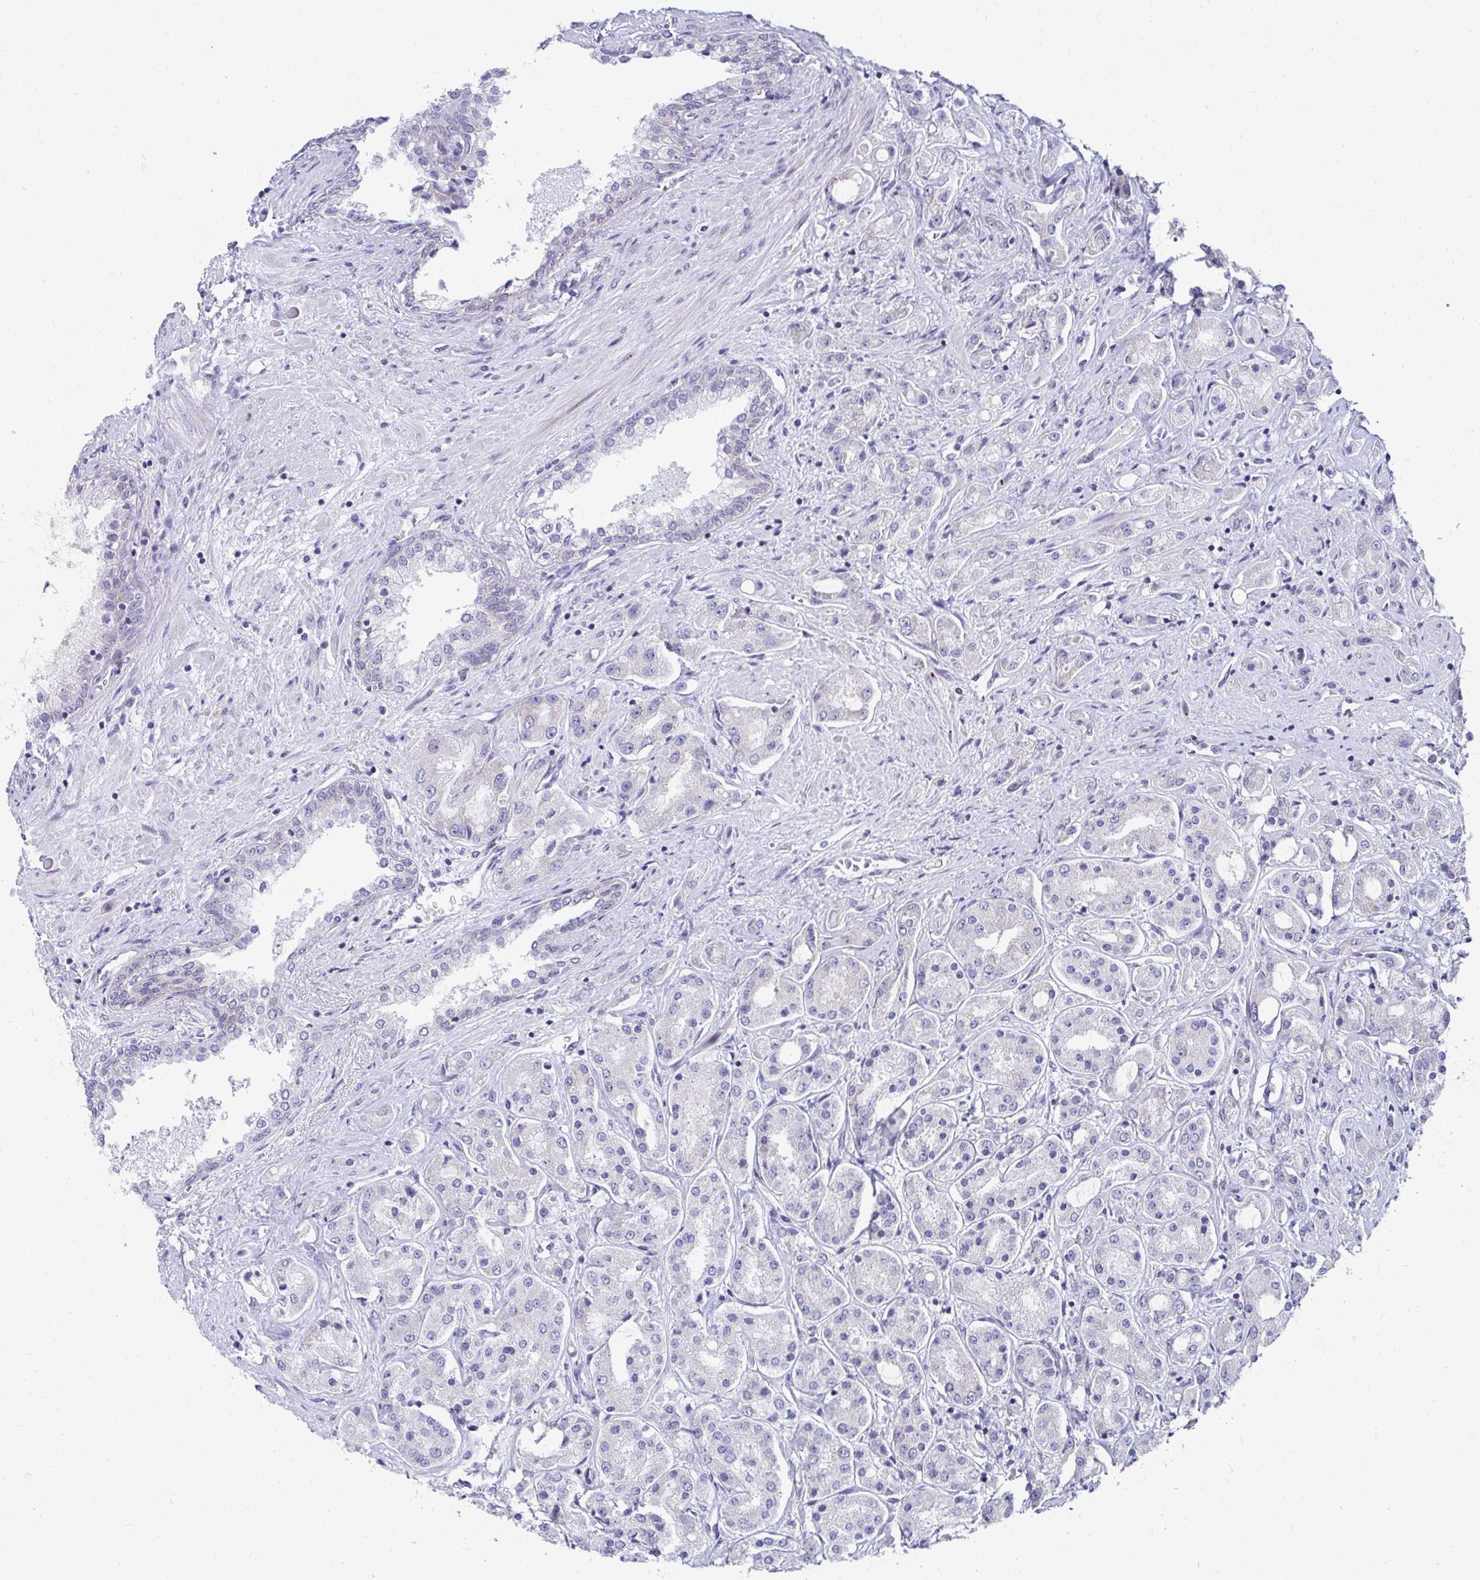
{"staining": {"intensity": "negative", "quantity": "none", "location": "none"}, "tissue": "prostate cancer", "cell_type": "Tumor cells", "image_type": "cancer", "snomed": [{"axis": "morphology", "description": "Adenocarcinoma, High grade"}, {"axis": "topography", "description": "Prostate"}], "caption": "IHC image of prostate high-grade adenocarcinoma stained for a protein (brown), which shows no positivity in tumor cells.", "gene": "EXOC5", "patient": {"sex": "male", "age": 67}}